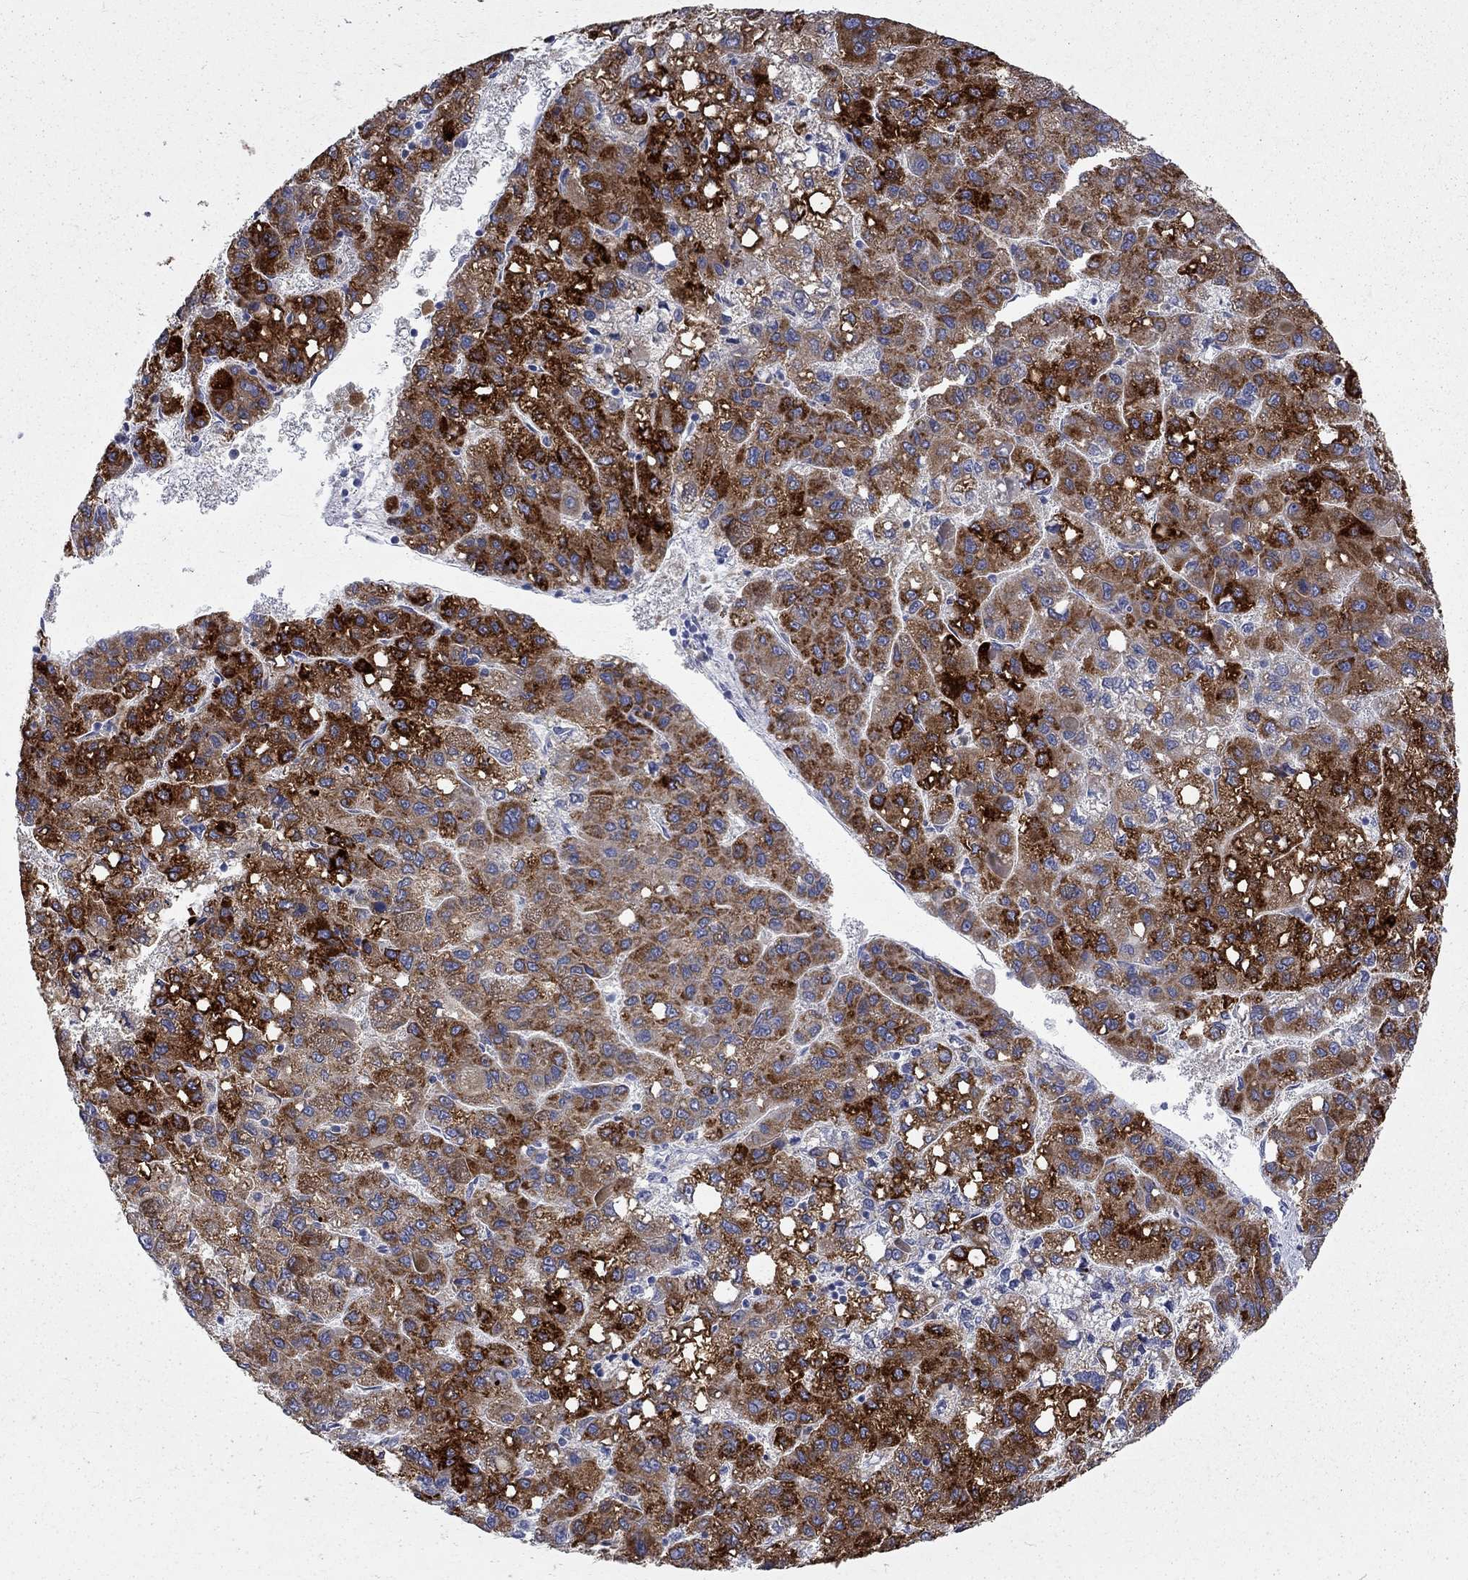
{"staining": {"intensity": "strong", "quantity": ">75%", "location": "cytoplasmic/membranous"}, "tissue": "liver cancer", "cell_type": "Tumor cells", "image_type": "cancer", "snomed": [{"axis": "morphology", "description": "Carcinoma, Hepatocellular, NOS"}, {"axis": "topography", "description": "Liver"}], "caption": "The histopathology image reveals a brown stain indicating the presence of a protein in the cytoplasmic/membranous of tumor cells in liver cancer (hepatocellular carcinoma). The staining was performed using DAB, with brown indicating positive protein expression. Nuclei are stained blue with hematoxylin.", "gene": "ACSL1", "patient": {"sex": "female", "age": 82}}